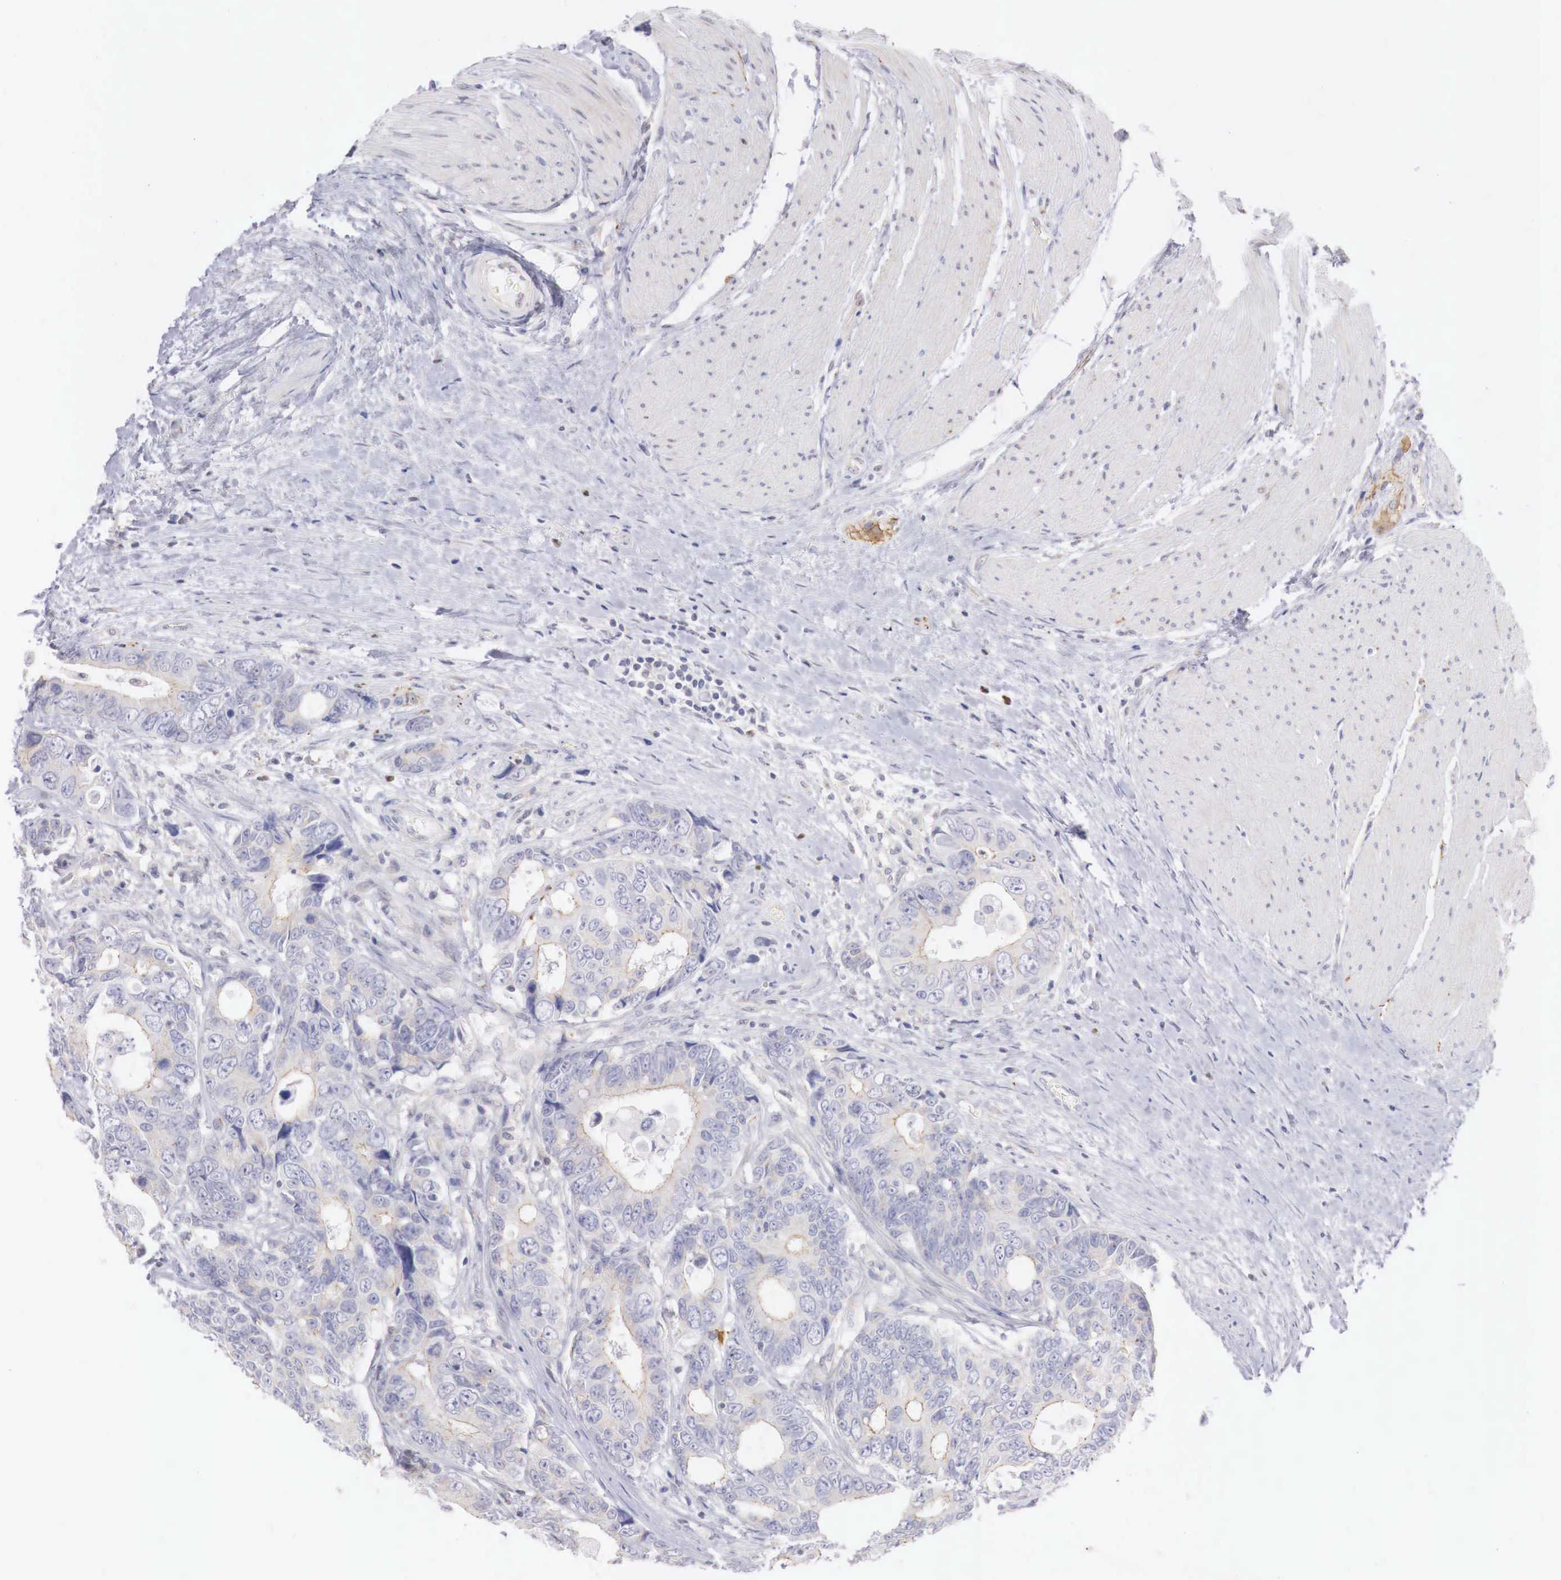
{"staining": {"intensity": "negative", "quantity": "none", "location": "none"}, "tissue": "colorectal cancer", "cell_type": "Tumor cells", "image_type": "cancer", "snomed": [{"axis": "morphology", "description": "Adenocarcinoma, NOS"}, {"axis": "topography", "description": "Rectum"}], "caption": "IHC photomicrograph of human adenocarcinoma (colorectal) stained for a protein (brown), which shows no staining in tumor cells.", "gene": "TRIM13", "patient": {"sex": "female", "age": 67}}